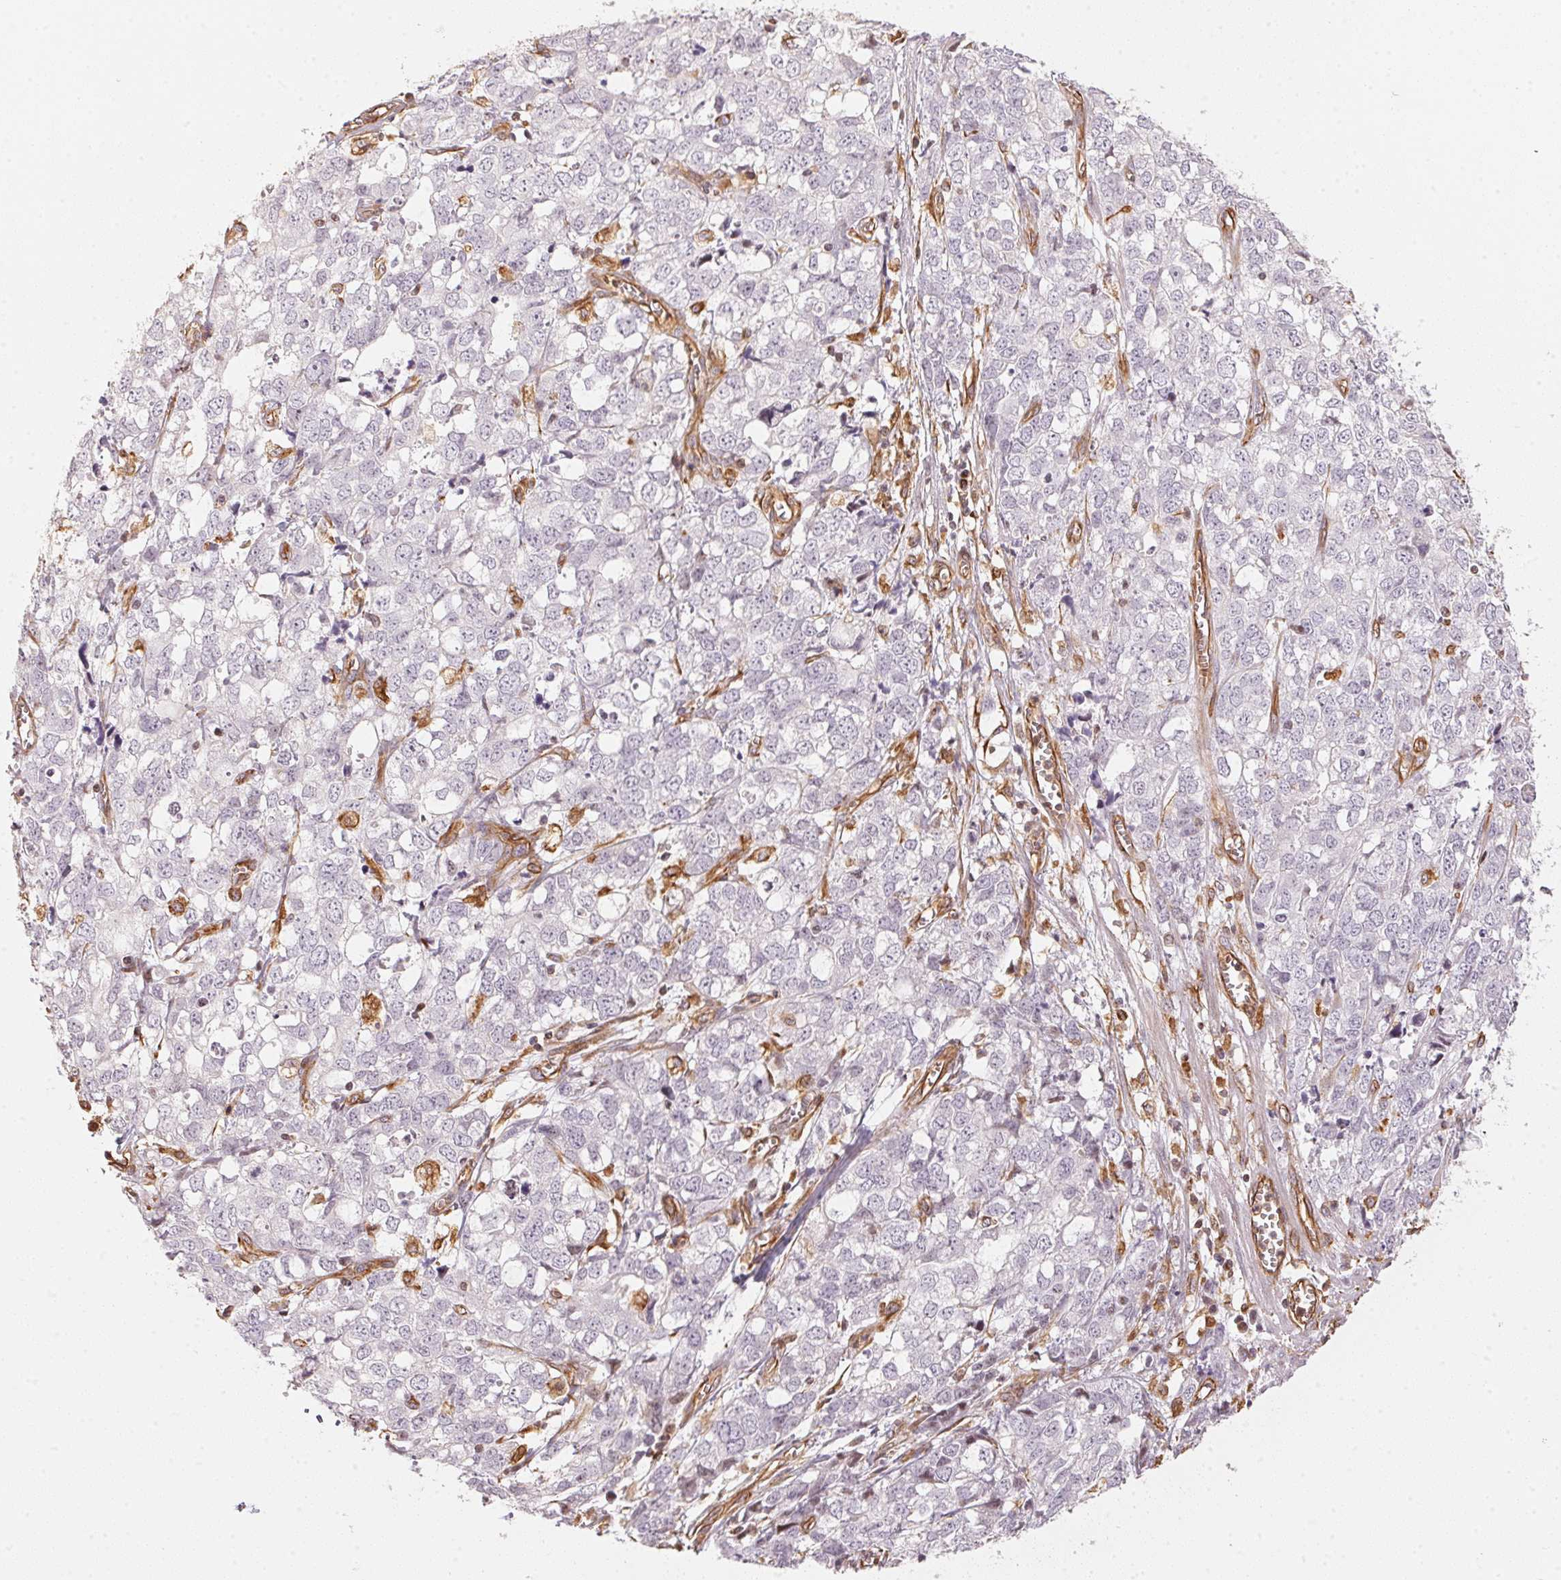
{"staining": {"intensity": "negative", "quantity": "none", "location": "none"}, "tissue": "stomach cancer", "cell_type": "Tumor cells", "image_type": "cancer", "snomed": [{"axis": "morphology", "description": "Adenocarcinoma, NOS"}, {"axis": "topography", "description": "Stomach, upper"}], "caption": "The image displays no significant staining in tumor cells of stomach cancer.", "gene": "FOXR2", "patient": {"sex": "male", "age": 81}}